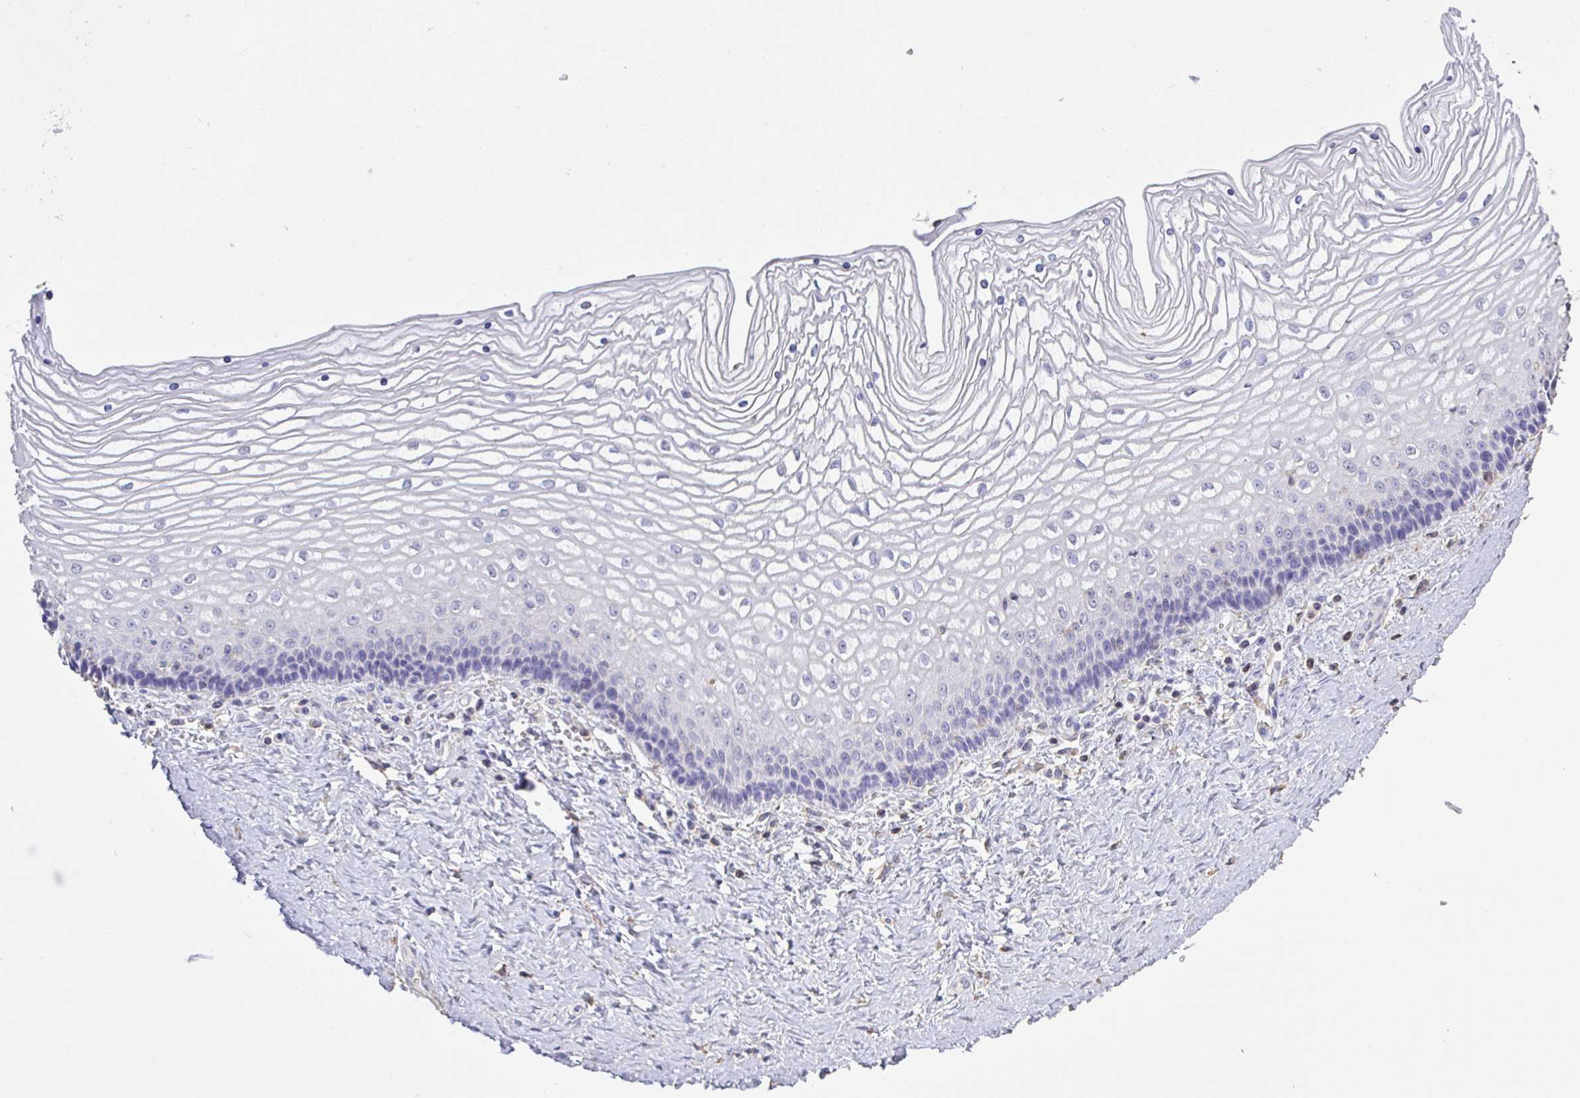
{"staining": {"intensity": "negative", "quantity": "none", "location": "none"}, "tissue": "vagina", "cell_type": "Squamous epithelial cells", "image_type": "normal", "snomed": [{"axis": "morphology", "description": "Normal tissue, NOS"}, {"axis": "topography", "description": "Vagina"}], "caption": "The histopathology image shows no significant expression in squamous epithelial cells of vagina.", "gene": "IL23R", "patient": {"sex": "female", "age": 45}}